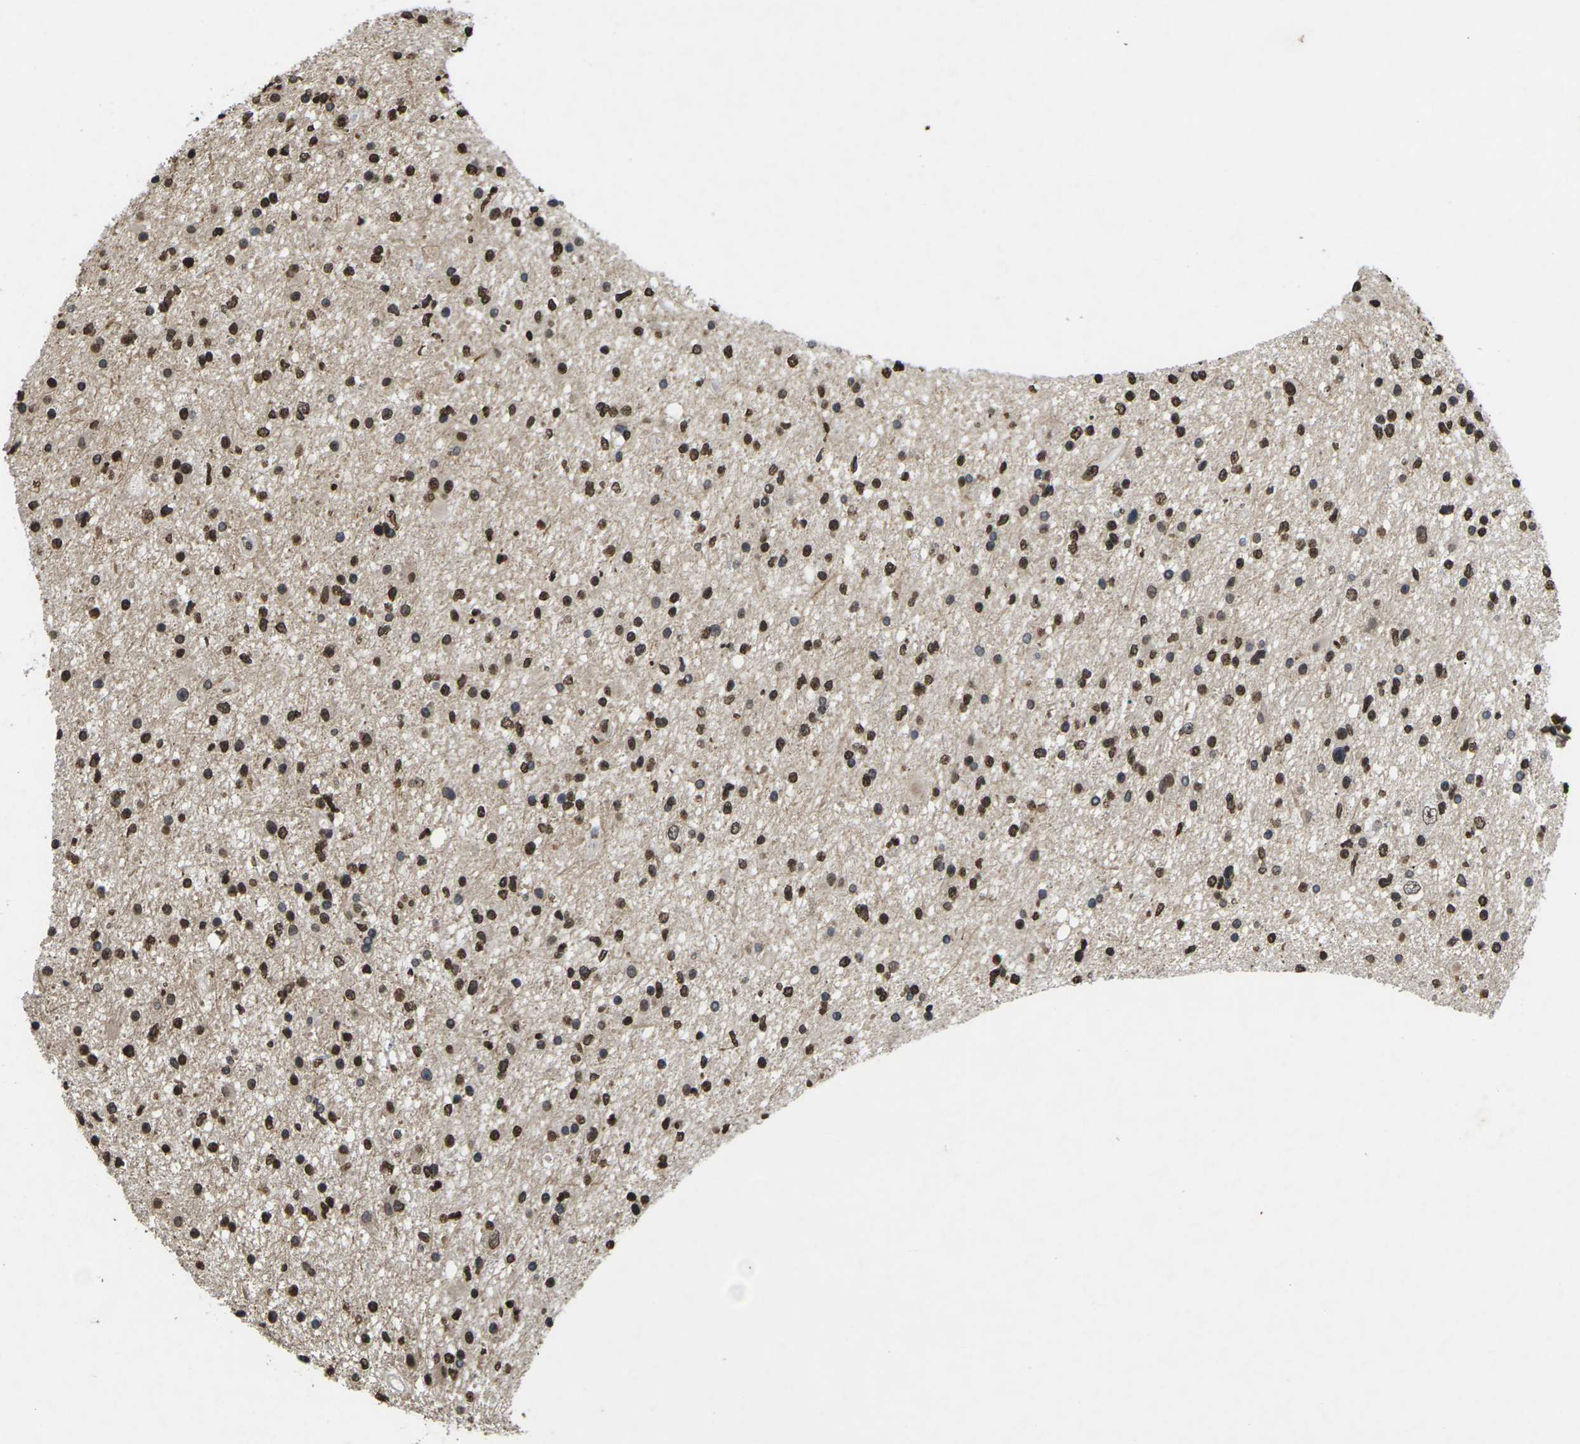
{"staining": {"intensity": "strong", "quantity": ">75%", "location": "nuclear"}, "tissue": "glioma", "cell_type": "Tumor cells", "image_type": "cancer", "snomed": [{"axis": "morphology", "description": "Glioma, malignant, High grade"}, {"axis": "topography", "description": "Brain"}], "caption": "Protein expression by immunohistochemistry (IHC) displays strong nuclear positivity in about >75% of tumor cells in malignant high-grade glioma.", "gene": "EMSY", "patient": {"sex": "male", "age": 33}}